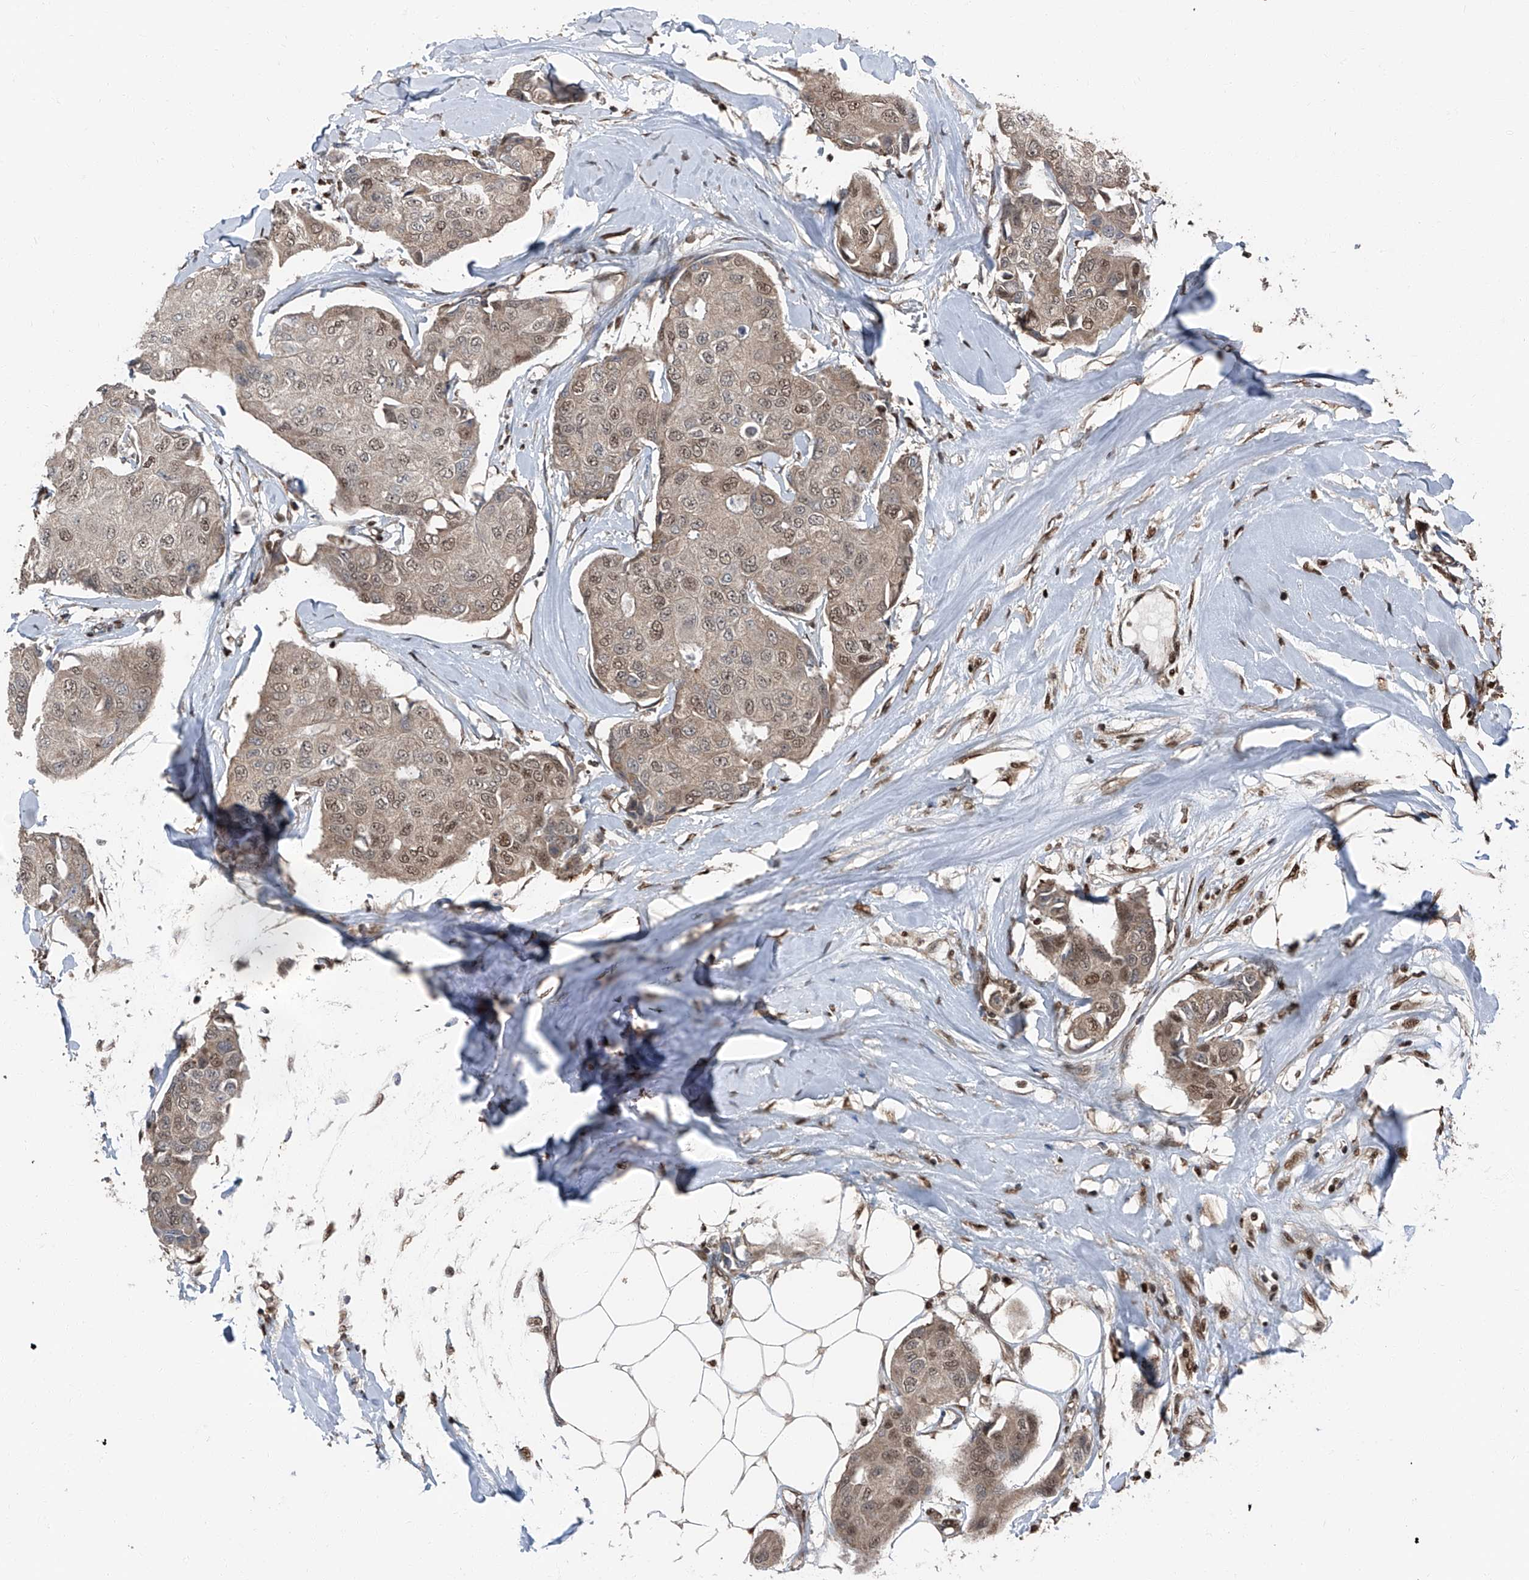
{"staining": {"intensity": "weak", "quantity": ">75%", "location": "cytoplasmic/membranous,nuclear"}, "tissue": "breast cancer", "cell_type": "Tumor cells", "image_type": "cancer", "snomed": [{"axis": "morphology", "description": "Duct carcinoma"}, {"axis": "topography", "description": "Breast"}], "caption": "This is a micrograph of IHC staining of breast cancer (intraductal carcinoma), which shows weak positivity in the cytoplasmic/membranous and nuclear of tumor cells.", "gene": "FKBP5", "patient": {"sex": "female", "age": 80}}